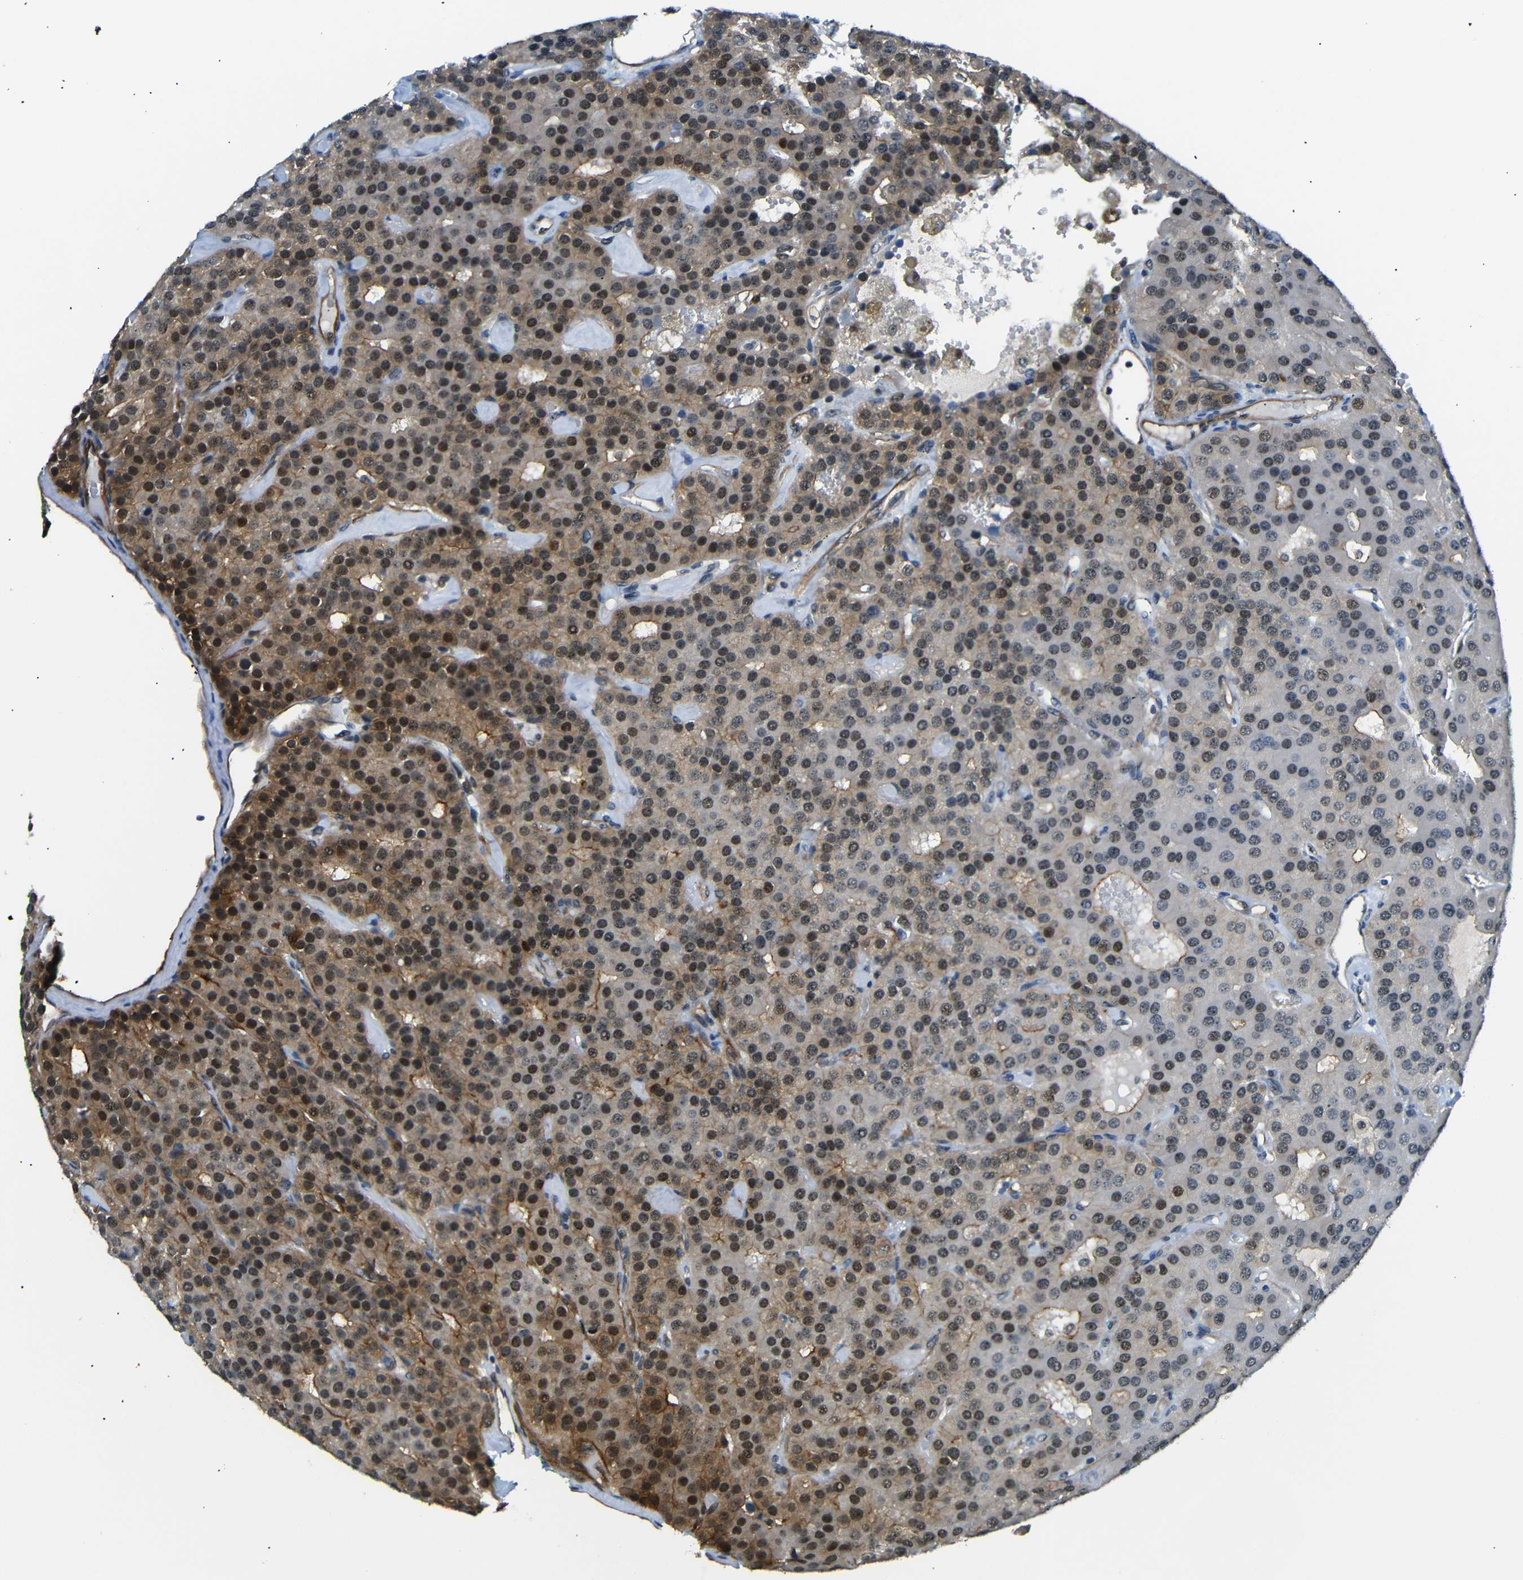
{"staining": {"intensity": "moderate", "quantity": "25%-75%", "location": "cytoplasmic/membranous,nuclear"}, "tissue": "parathyroid gland", "cell_type": "Glandular cells", "image_type": "normal", "snomed": [{"axis": "morphology", "description": "Normal tissue, NOS"}, {"axis": "morphology", "description": "Adenoma, NOS"}, {"axis": "topography", "description": "Parathyroid gland"}], "caption": "This photomicrograph exhibits immunohistochemistry (IHC) staining of normal human parathyroid gland, with medium moderate cytoplasmic/membranous,nuclear expression in approximately 25%-75% of glandular cells.", "gene": "PARN", "patient": {"sex": "female", "age": 86}}